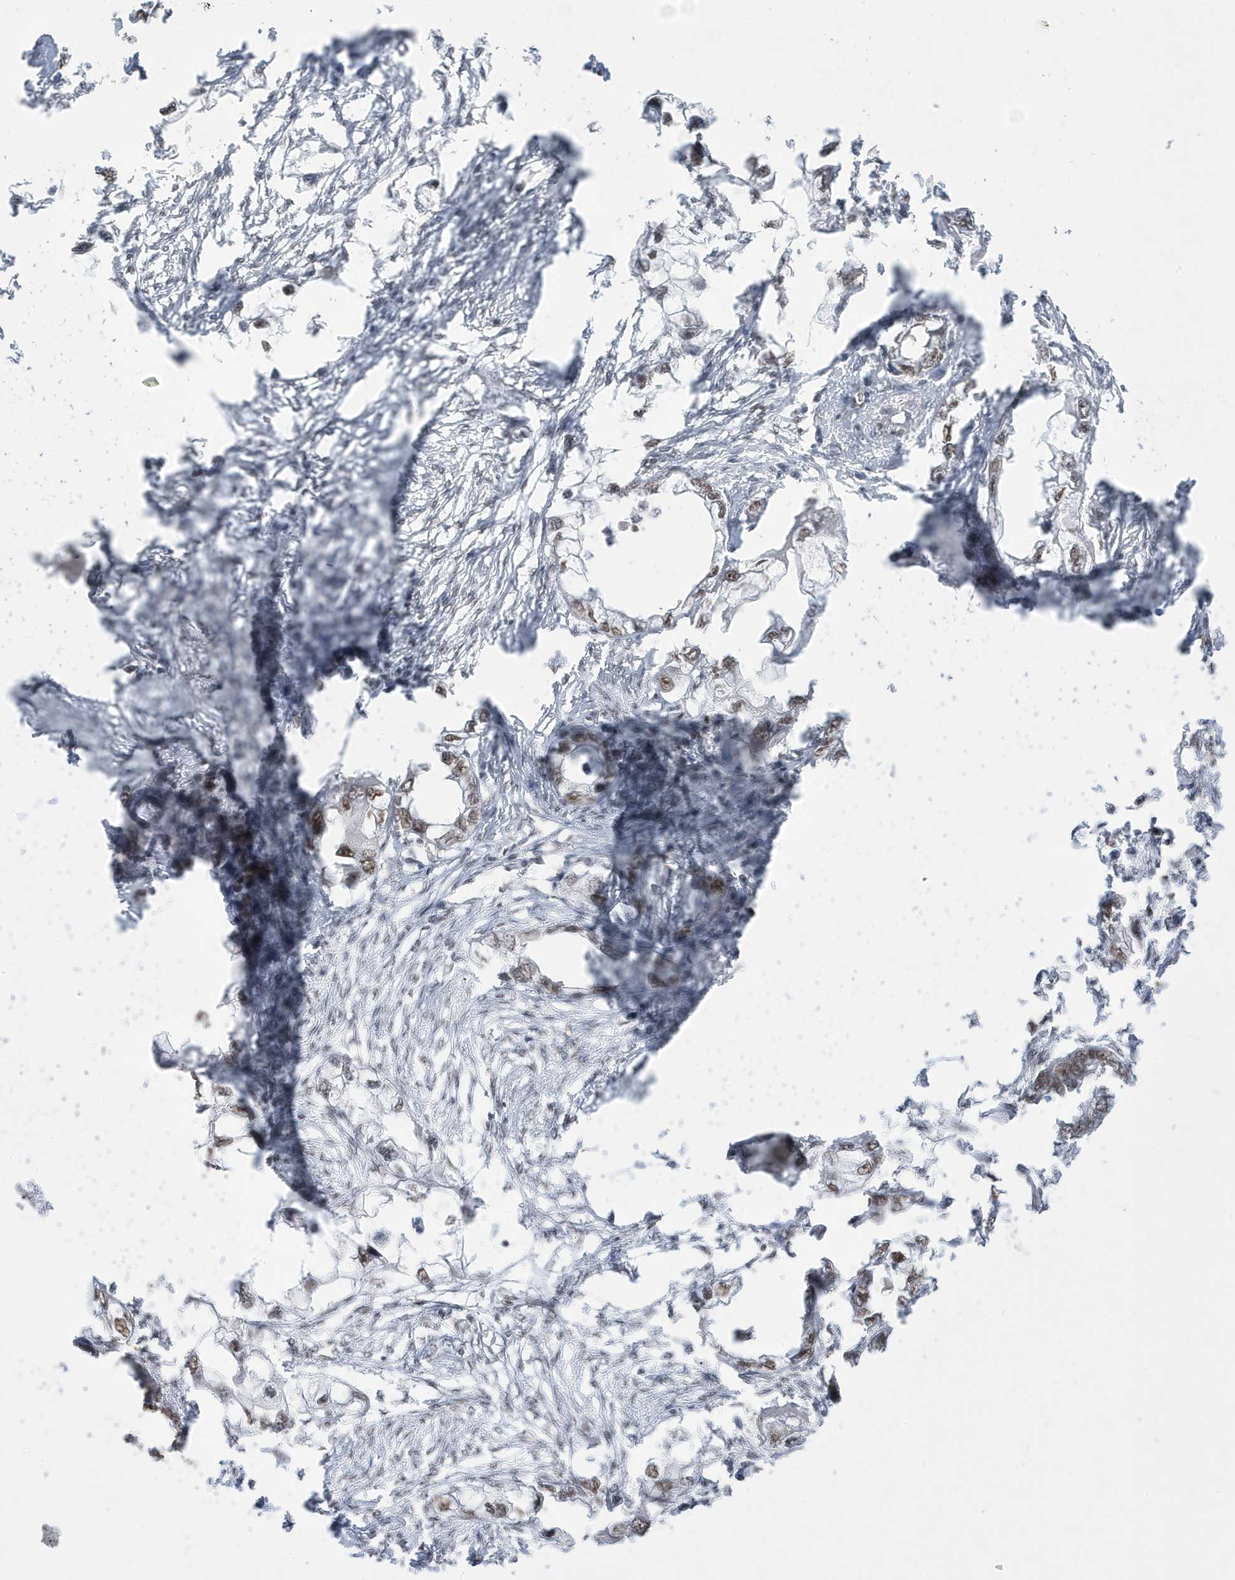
{"staining": {"intensity": "weak", "quantity": "25%-75%", "location": "nuclear"}, "tissue": "endometrial cancer", "cell_type": "Tumor cells", "image_type": "cancer", "snomed": [{"axis": "morphology", "description": "Adenocarcinoma, NOS"}, {"axis": "morphology", "description": "Adenocarcinoma, metastatic, NOS"}, {"axis": "topography", "description": "Adipose tissue"}, {"axis": "topography", "description": "Endometrium"}], "caption": "High-magnification brightfield microscopy of endometrial cancer stained with DAB (3,3'-diaminobenzidine) (brown) and counterstained with hematoxylin (blue). tumor cells exhibit weak nuclear staining is appreciated in approximately25%-75% of cells. Using DAB (3,3'-diaminobenzidine) (brown) and hematoxylin (blue) stains, captured at high magnification using brightfield microscopy.", "gene": "MTREX", "patient": {"sex": "female", "age": 67}}